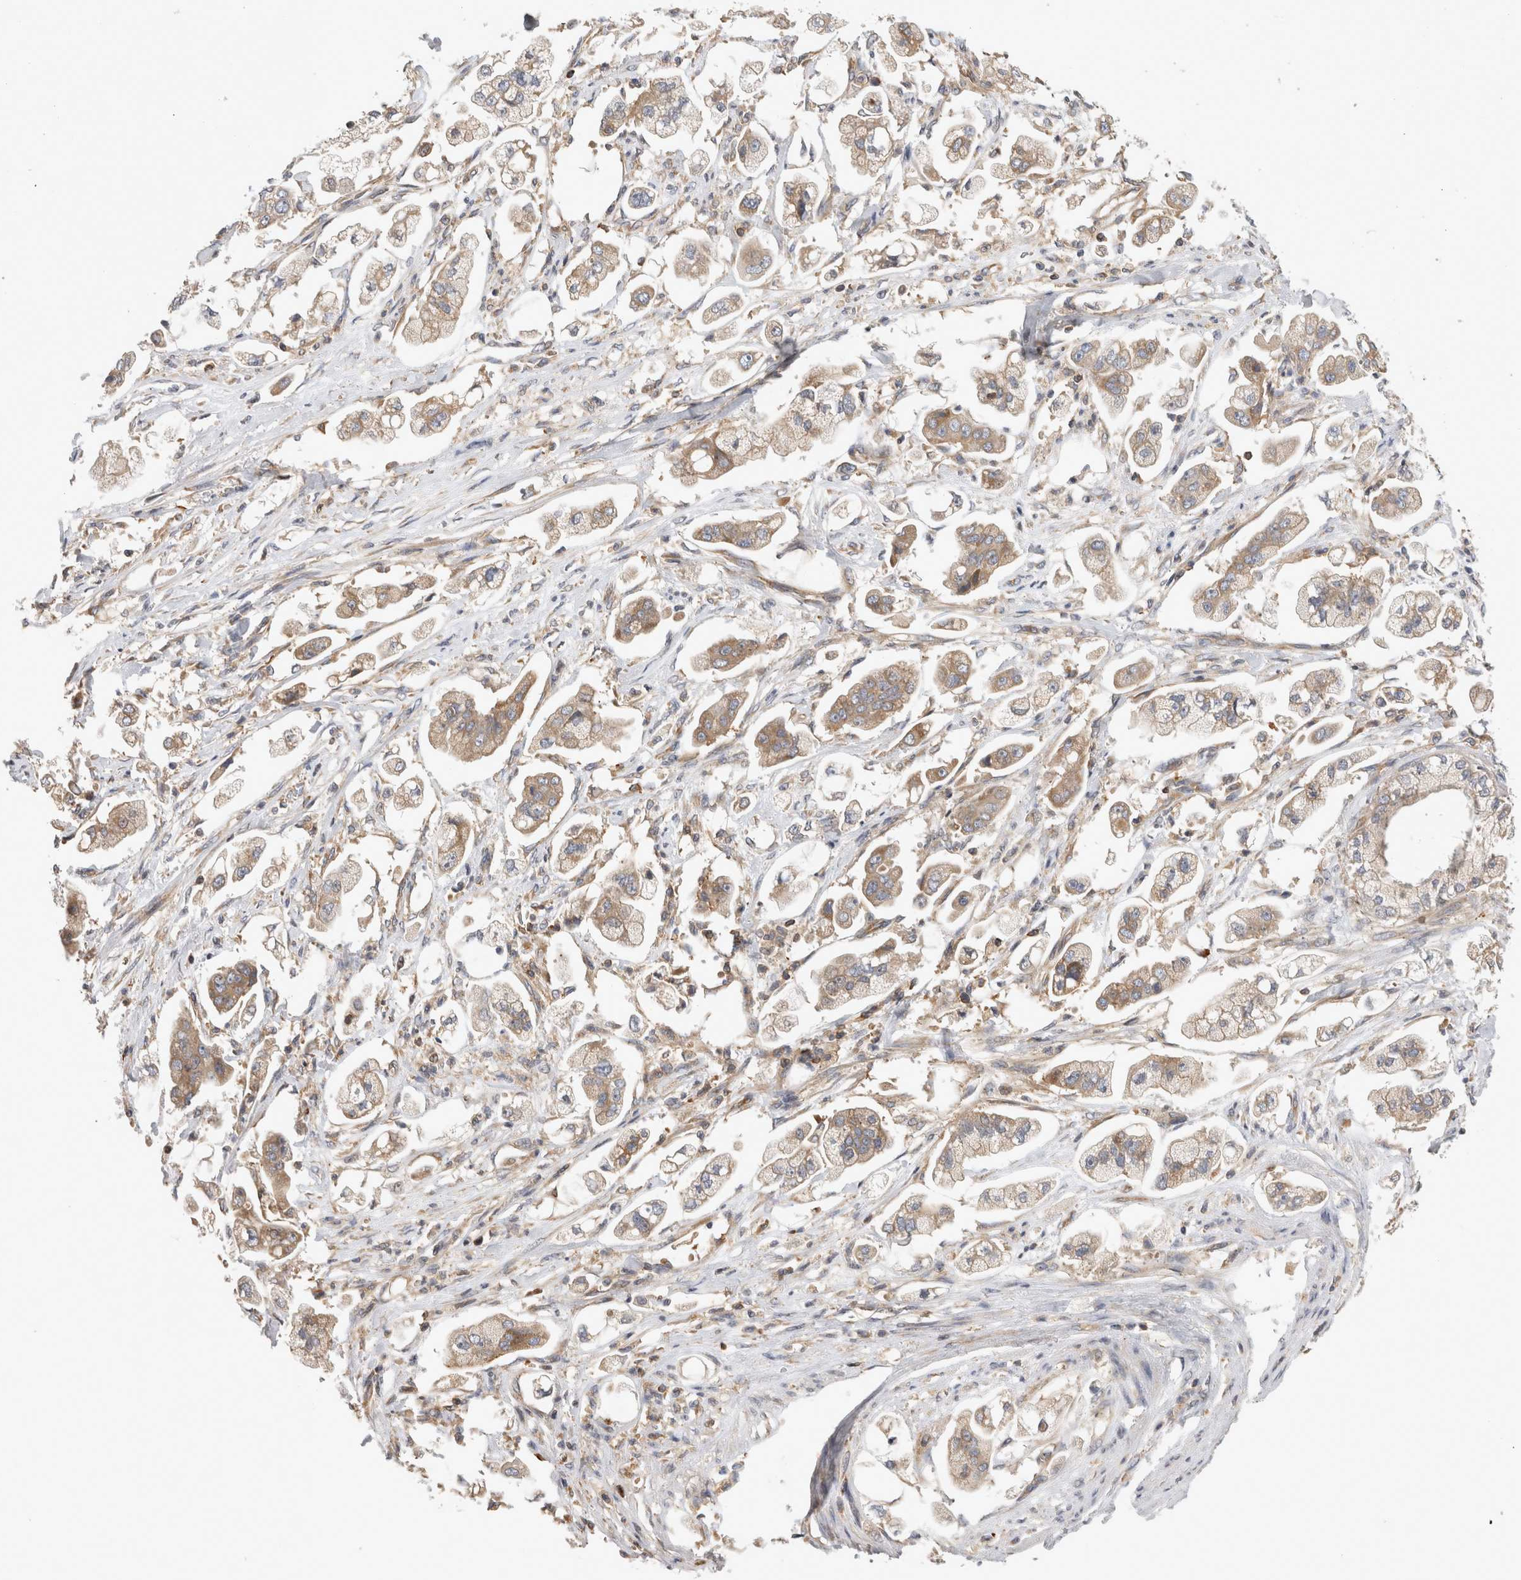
{"staining": {"intensity": "moderate", "quantity": ">75%", "location": "cytoplasmic/membranous"}, "tissue": "stomach cancer", "cell_type": "Tumor cells", "image_type": "cancer", "snomed": [{"axis": "morphology", "description": "Adenocarcinoma, NOS"}, {"axis": "topography", "description": "Stomach"}], "caption": "High-power microscopy captured an immunohistochemistry (IHC) image of stomach cancer, revealing moderate cytoplasmic/membranous staining in approximately >75% of tumor cells.", "gene": "GRIK2", "patient": {"sex": "male", "age": 62}}